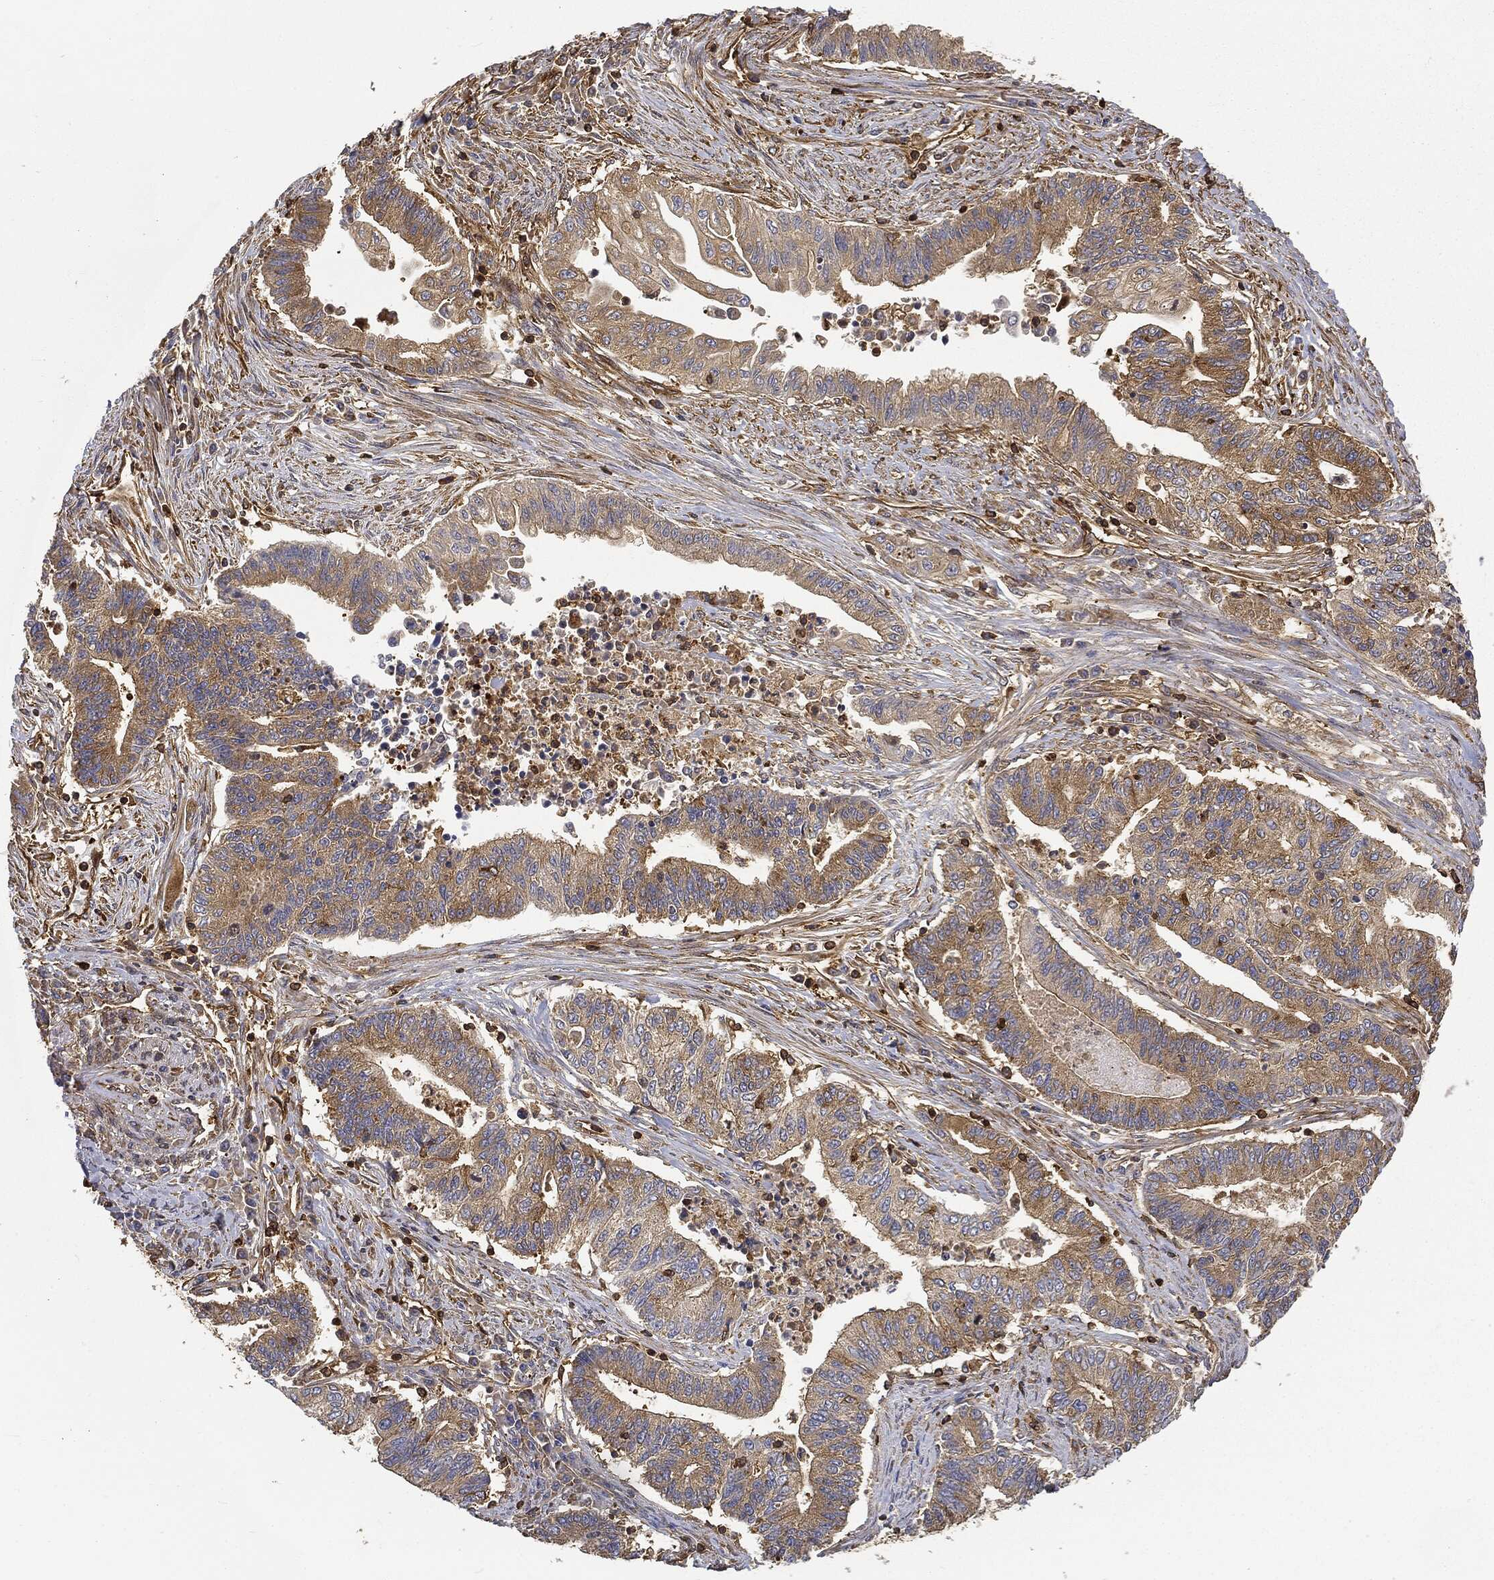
{"staining": {"intensity": "moderate", "quantity": "25%-75%", "location": "cytoplasmic/membranous"}, "tissue": "endometrial cancer", "cell_type": "Tumor cells", "image_type": "cancer", "snomed": [{"axis": "morphology", "description": "Adenocarcinoma, NOS"}, {"axis": "topography", "description": "Uterus"}, {"axis": "topography", "description": "Endometrium"}], "caption": "High-power microscopy captured an IHC histopathology image of endometrial adenocarcinoma, revealing moderate cytoplasmic/membranous positivity in approximately 25%-75% of tumor cells. The protein of interest is shown in brown color, while the nuclei are stained blue.", "gene": "WDR1", "patient": {"sex": "female", "age": 54}}